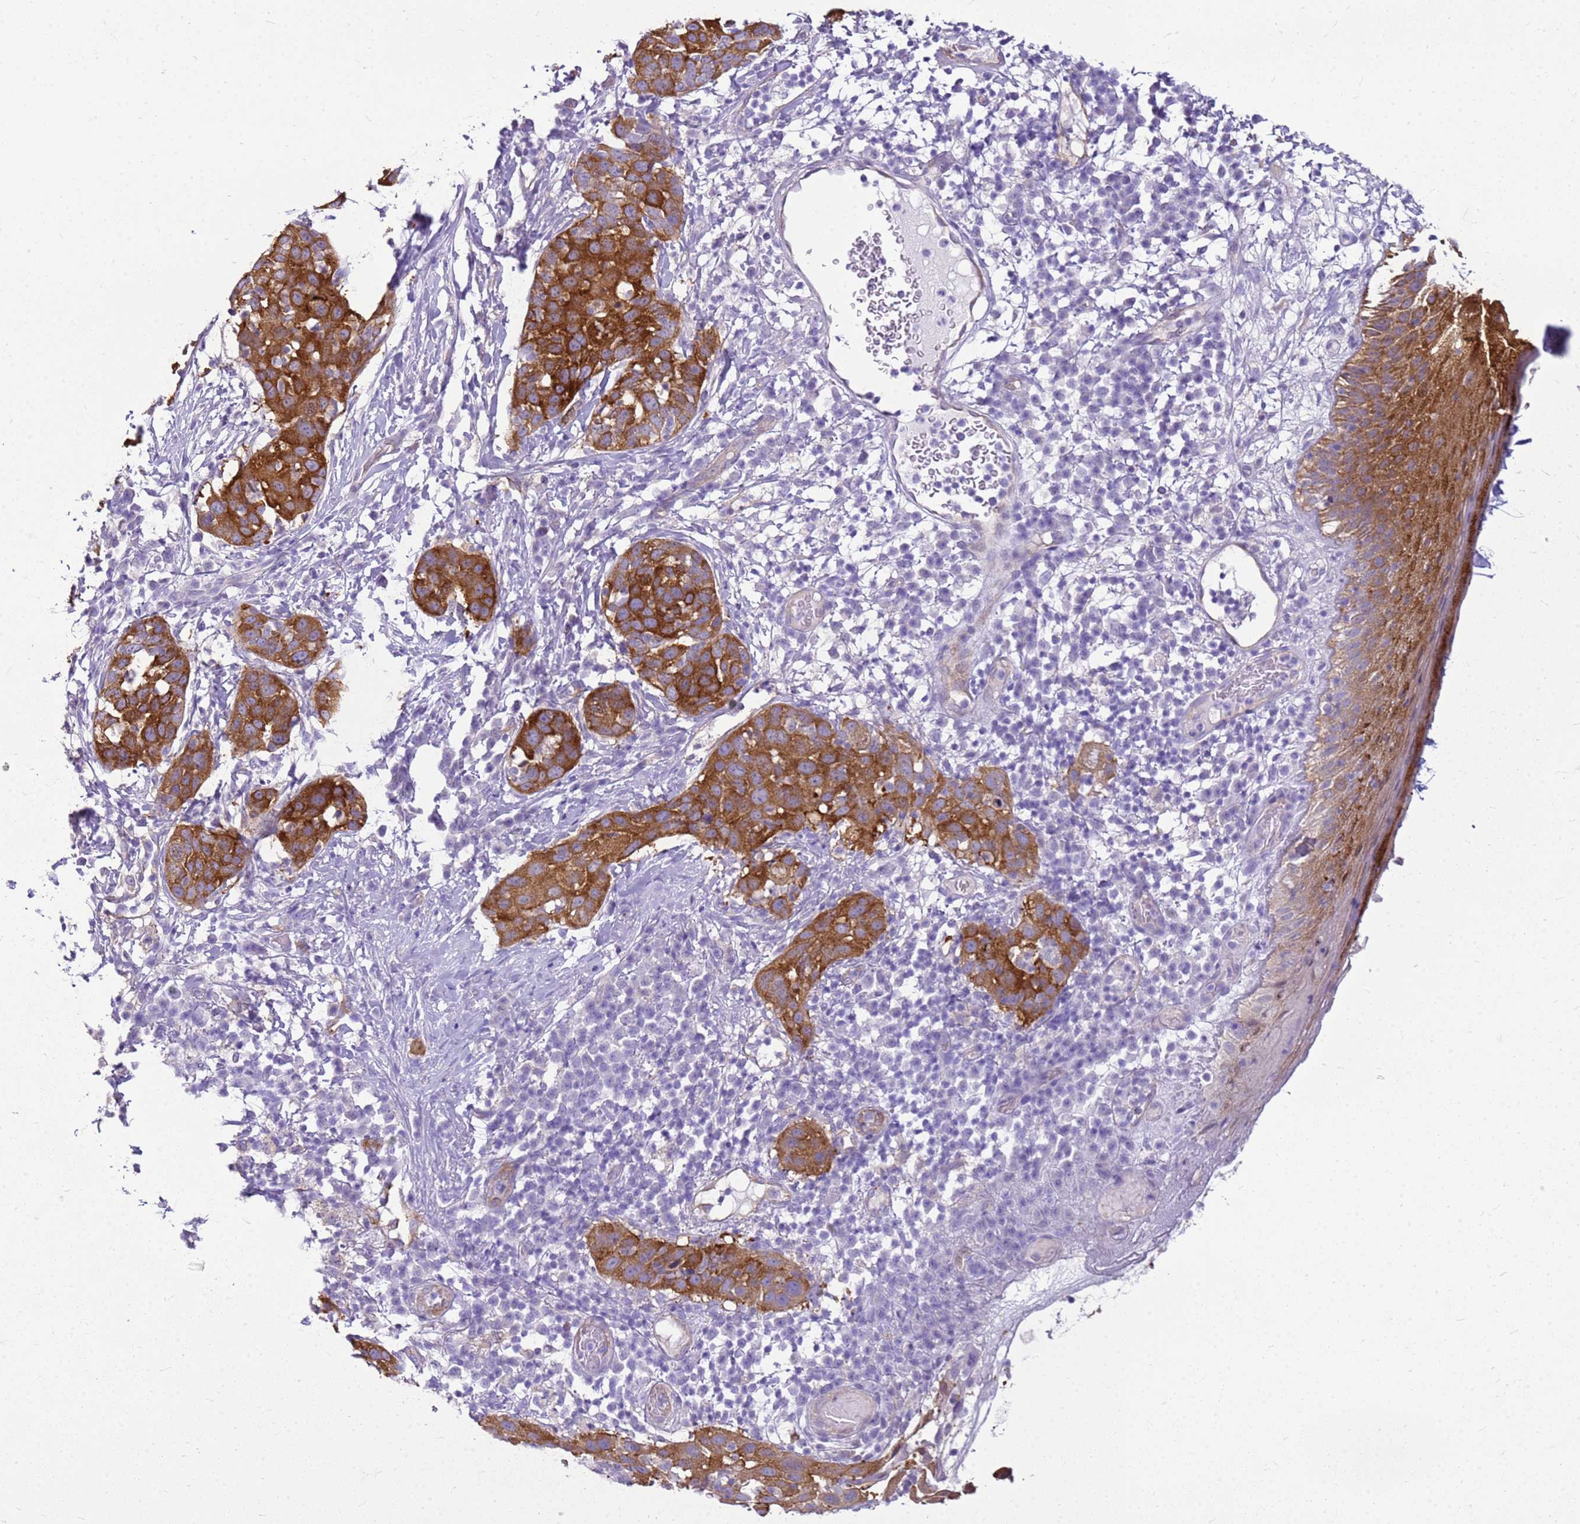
{"staining": {"intensity": "strong", "quantity": ">75%", "location": "cytoplasmic/membranous"}, "tissue": "skin cancer", "cell_type": "Tumor cells", "image_type": "cancer", "snomed": [{"axis": "morphology", "description": "Squamous cell carcinoma, NOS"}, {"axis": "topography", "description": "Skin"}], "caption": "Tumor cells display strong cytoplasmic/membranous staining in about >75% of cells in skin cancer.", "gene": "HSPB1", "patient": {"sex": "female", "age": 44}}